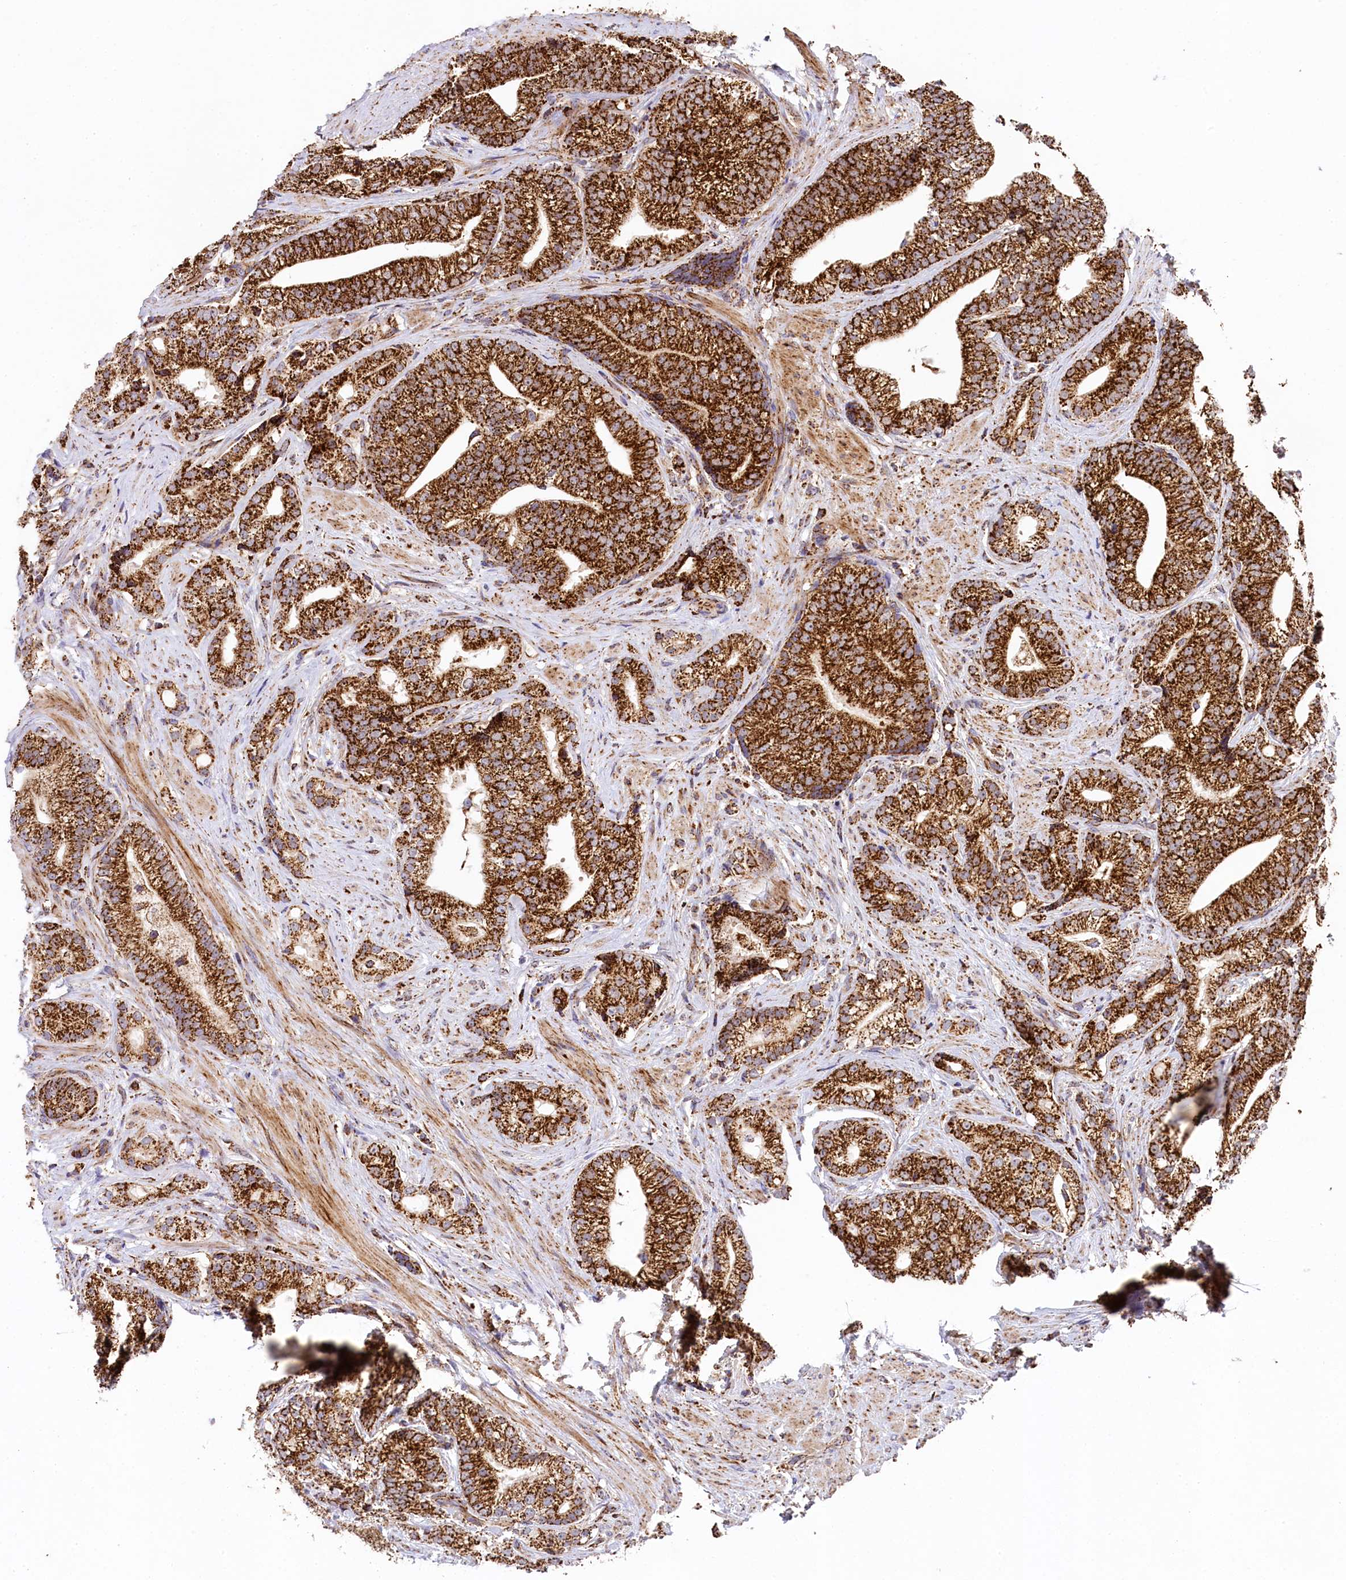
{"staining": {"intensity": "strong", "quantity": ">75%", "location": "cytoplasmic/membranous"}, "tissue": "prostate cancer", "cell_type": "Tumor cells", "image_type": "cancer", "snomed": [{"axis": "morphology", "description": "Adenocarcinoma, Low grade"}, {"axis": "topography", "description": "Prostate"}], "caption": "Brown immunohistochemical staining in human adenocarcinoma (low-grade) (prostate) exhibits strong cytoplasmic/membranous staining in approximately >75% of tumor cells.", "gene": "CLYBL", "patient": {"sex": "male", "age": 71}}